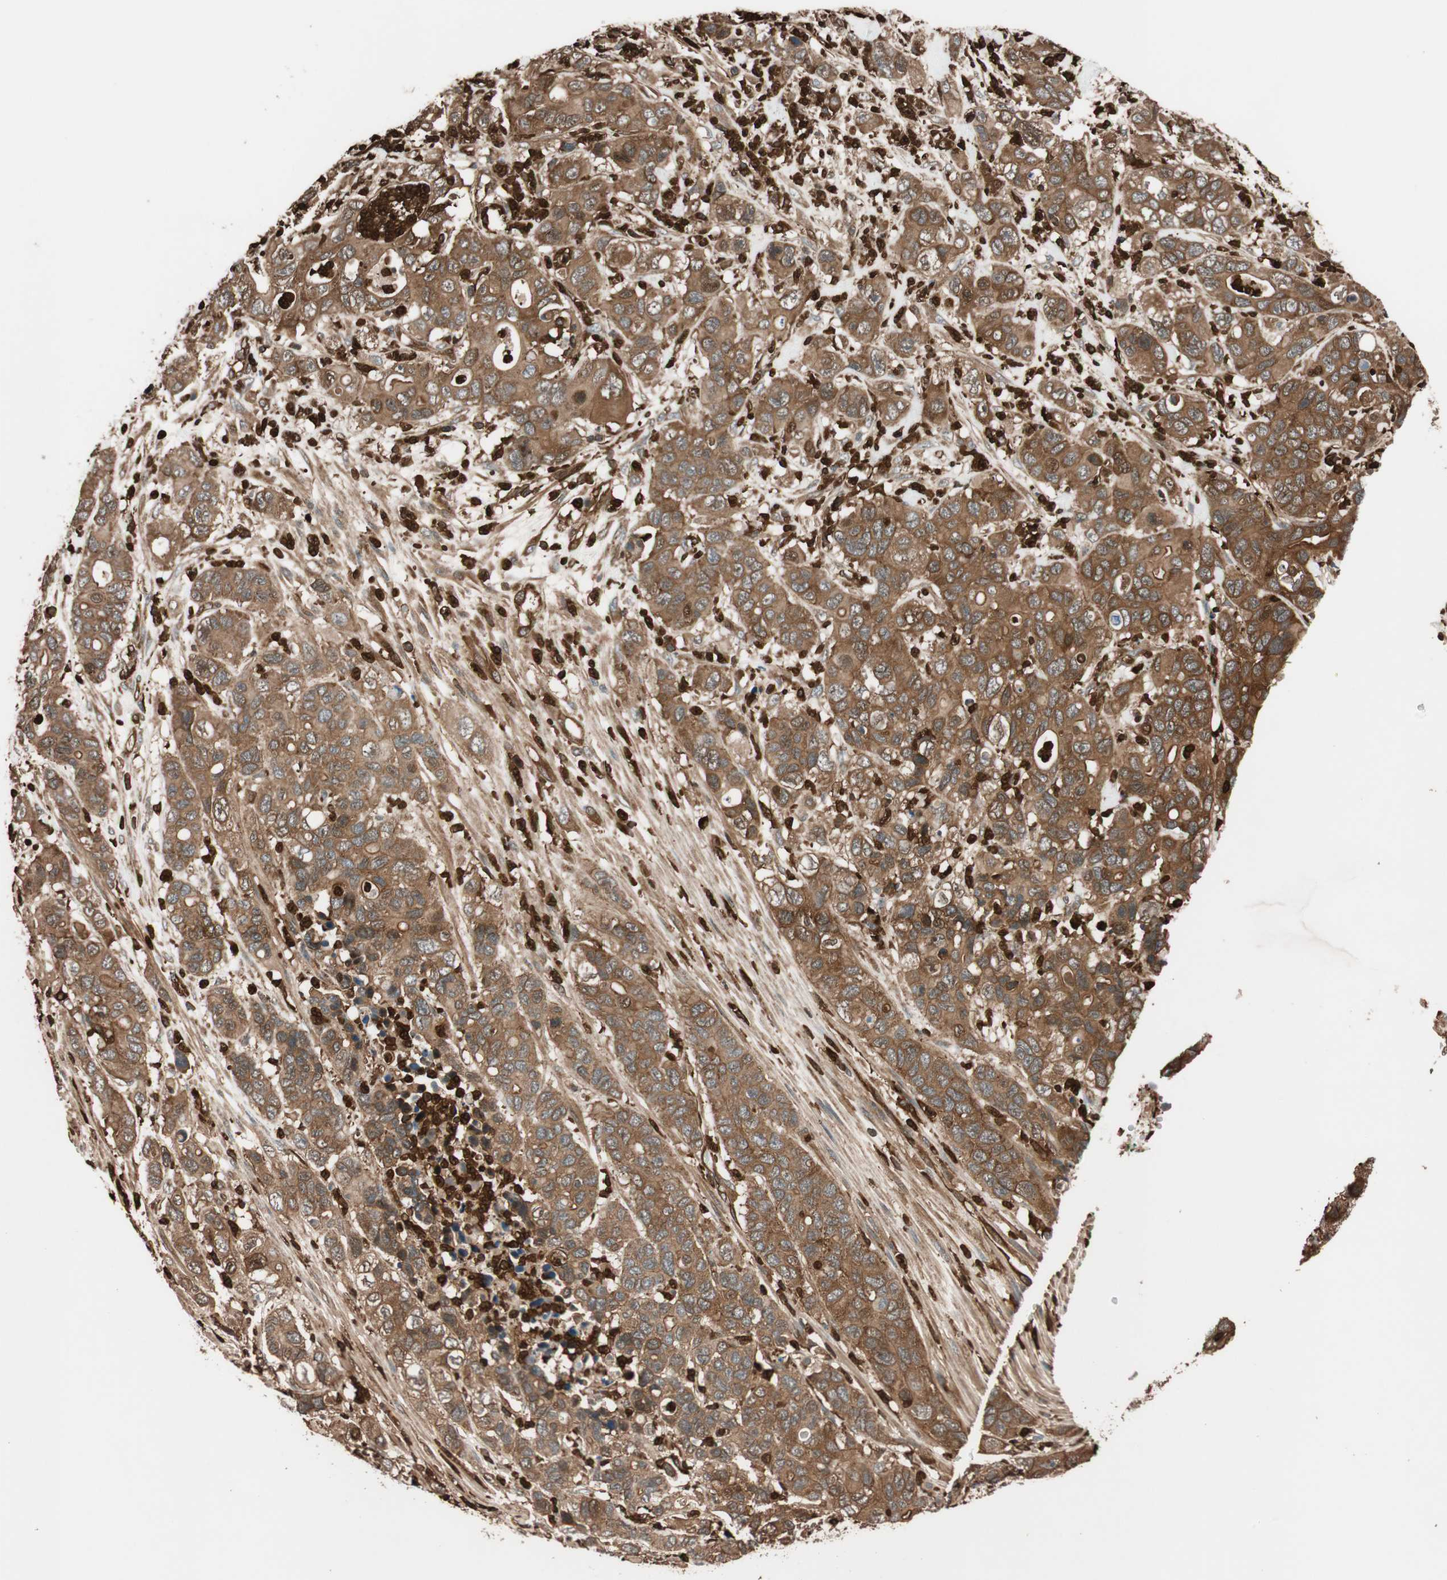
{"staining": {"intensity": "moderate", "quantity": ">75%", "location": "cytoplasmic/membranous"}, "tissue": "pancreatic cancer", "cell_type": "Tumor cells", "image_type": "cancer", "snomed": [{"axis": "morphology", "description": "Adenocarcinoma, NOS"}, {"axis": "topography", "description": "Pancreas"}], "caption": "Protein analysis of pancreatic cancer (adenocarcinoma) tissue exhibits moderate cytoplasmic/membranous positivity in approximately >75% of tumor cells.", "gene": "VASP", "patient": {"sex": "female", "age": 71}}